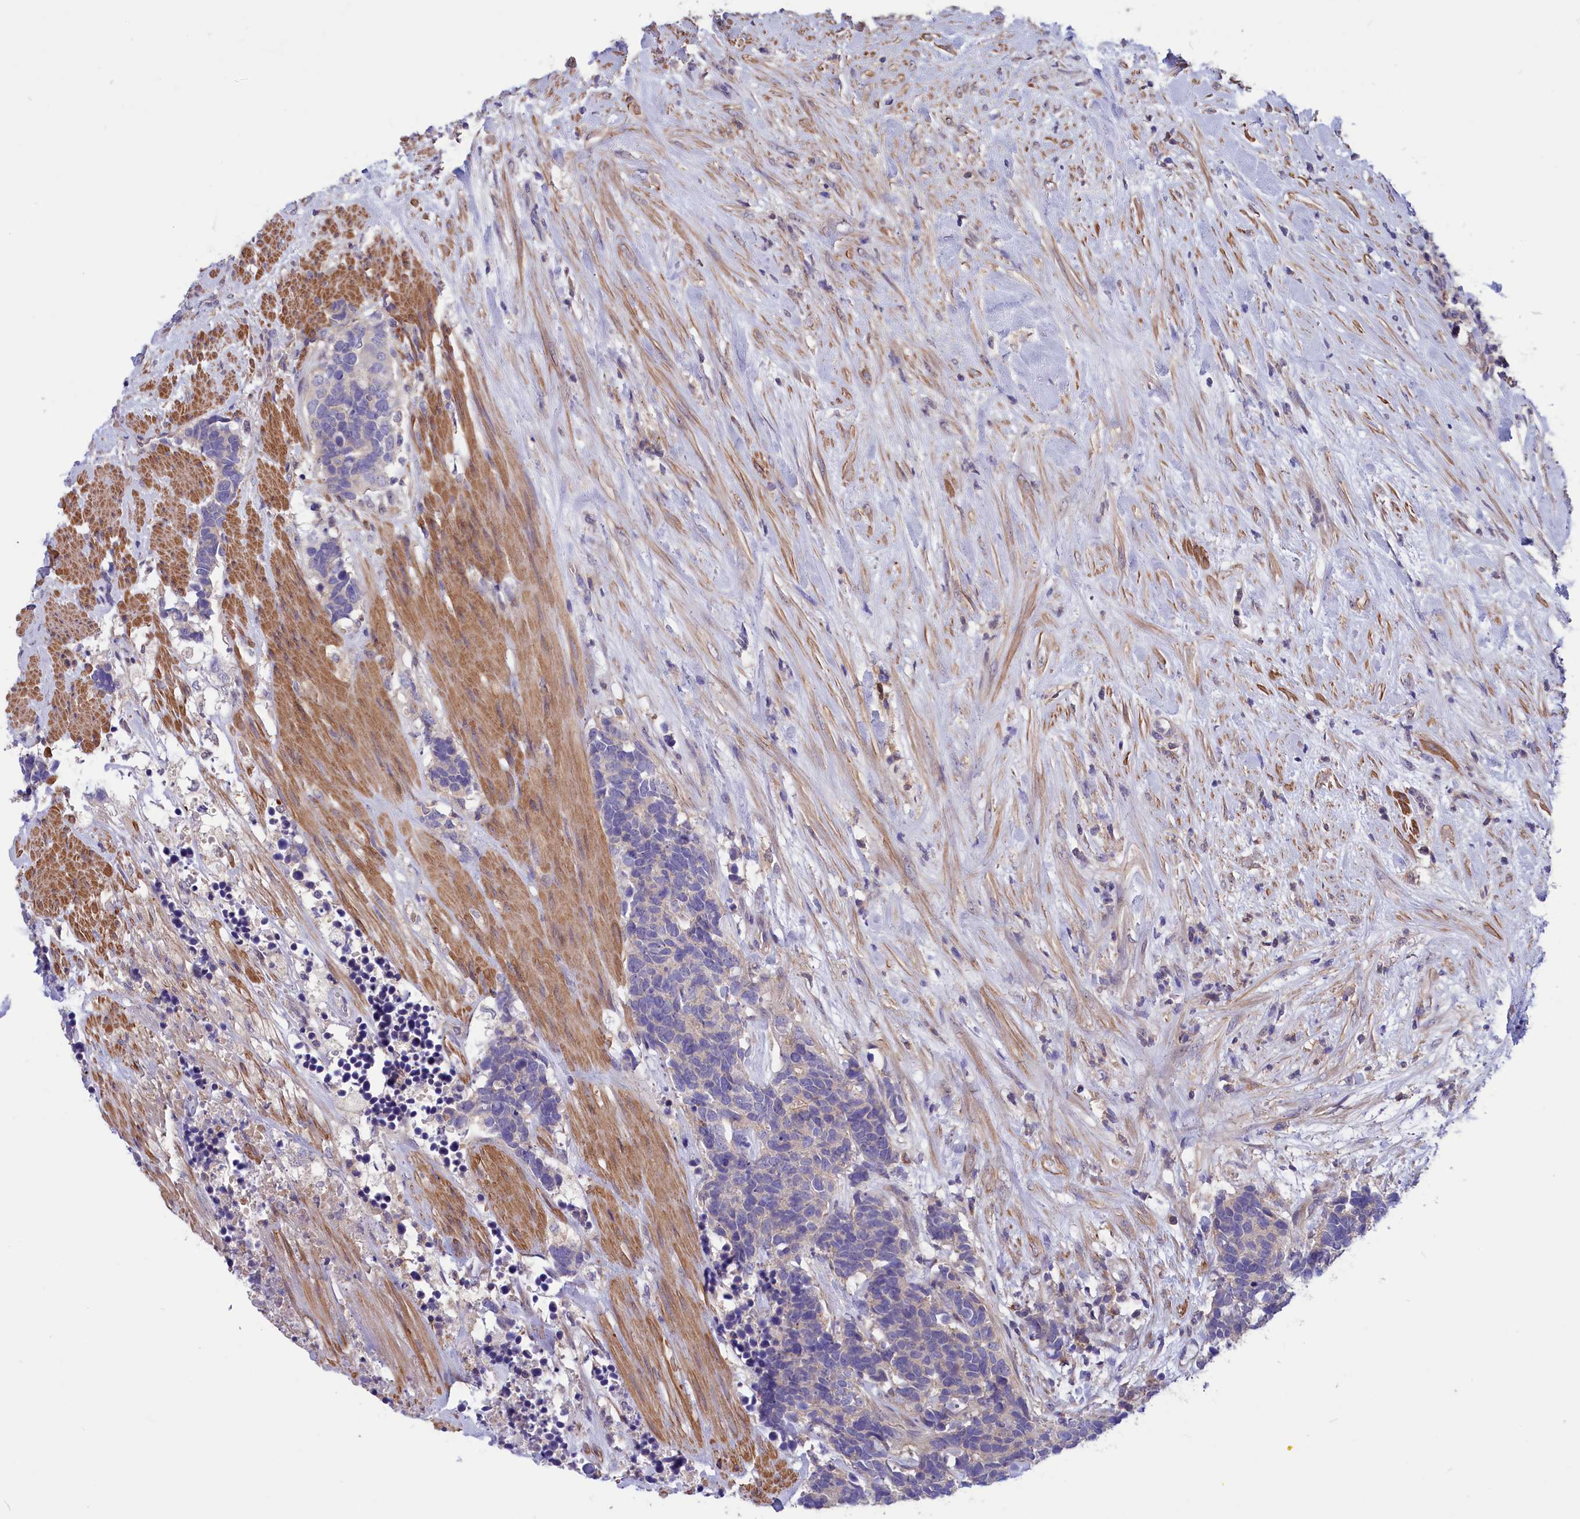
{"staining": {"intensity": "weak", "quantity": "<25%", "location": "cytoplasmic/membranous"}, "tissue": "carcinoid", "cell_type": "Tumor cells", "image_type": "cancer", "snomed": [{"axis": "morphology", "description": "Carcinoma, NOS"}, {"axis": "morphology", "description": "Carcinoid, malignant, NOS"}, {"axis": "topography", "description": "Prostate"}], "caption": "High power microscopy histopathology image of an IHC micrograph of carcinoid (malignant), revealing no significant expression in tumor cells.", "gene": "AMDHD2", "patient": {"sex": "male", "age": 57}}